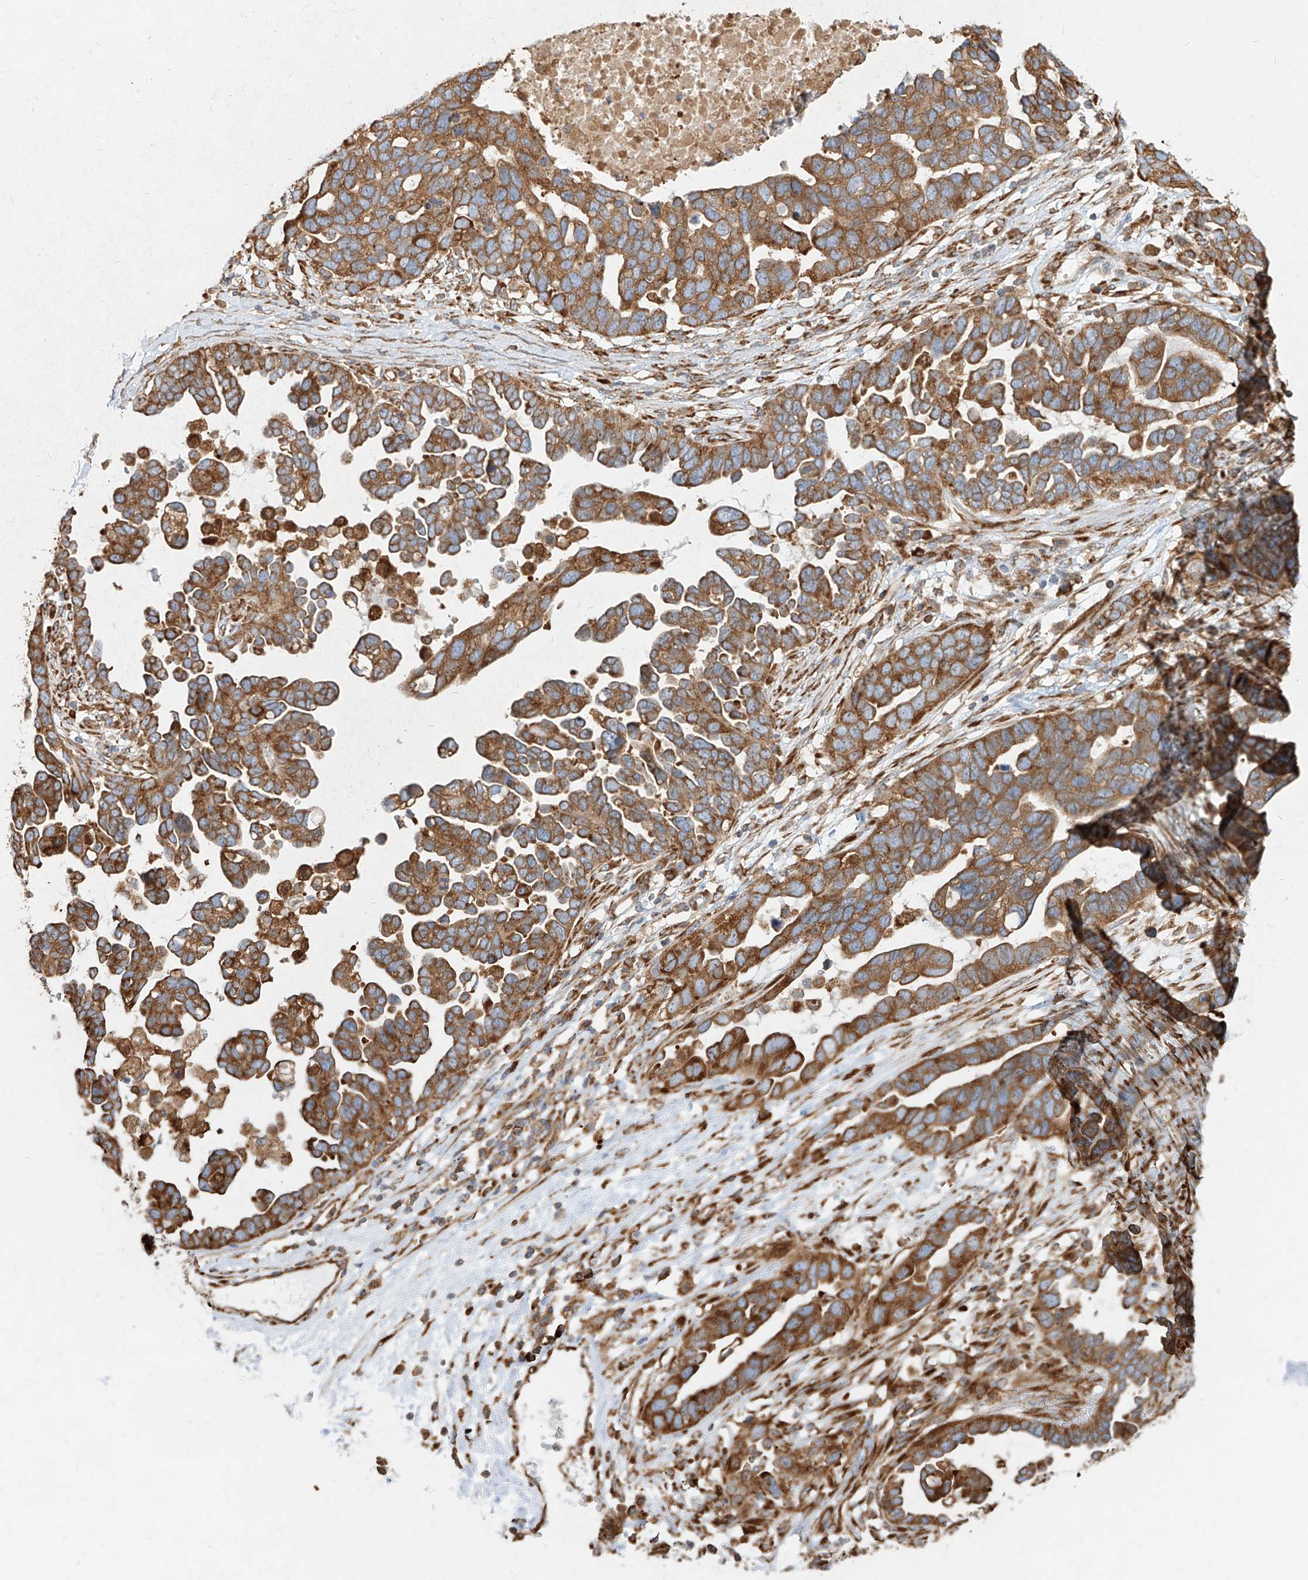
{"staining": {"intensity": "moderate", "quantity": ">75%", "location": "cytoplasmic/membranous"}, "tissue": "ovarian cancer", "cell_type": "Tumor cells", "image_type": "cancer", "snomed": [{"axis": "morphology", "description": "Cystadenocarcinoma, serous, NOS"}, {"axis": "topography", "description": "Ovary"}], "caption": "Protein expression analysis of serous cystadenocarcinoma (ovarian) reveals moderate cytoplasmic/membranous positivity in about >75% of tumor cells.", "gene": "RPS25", "patient": {"sex": "female", "age": 54}}